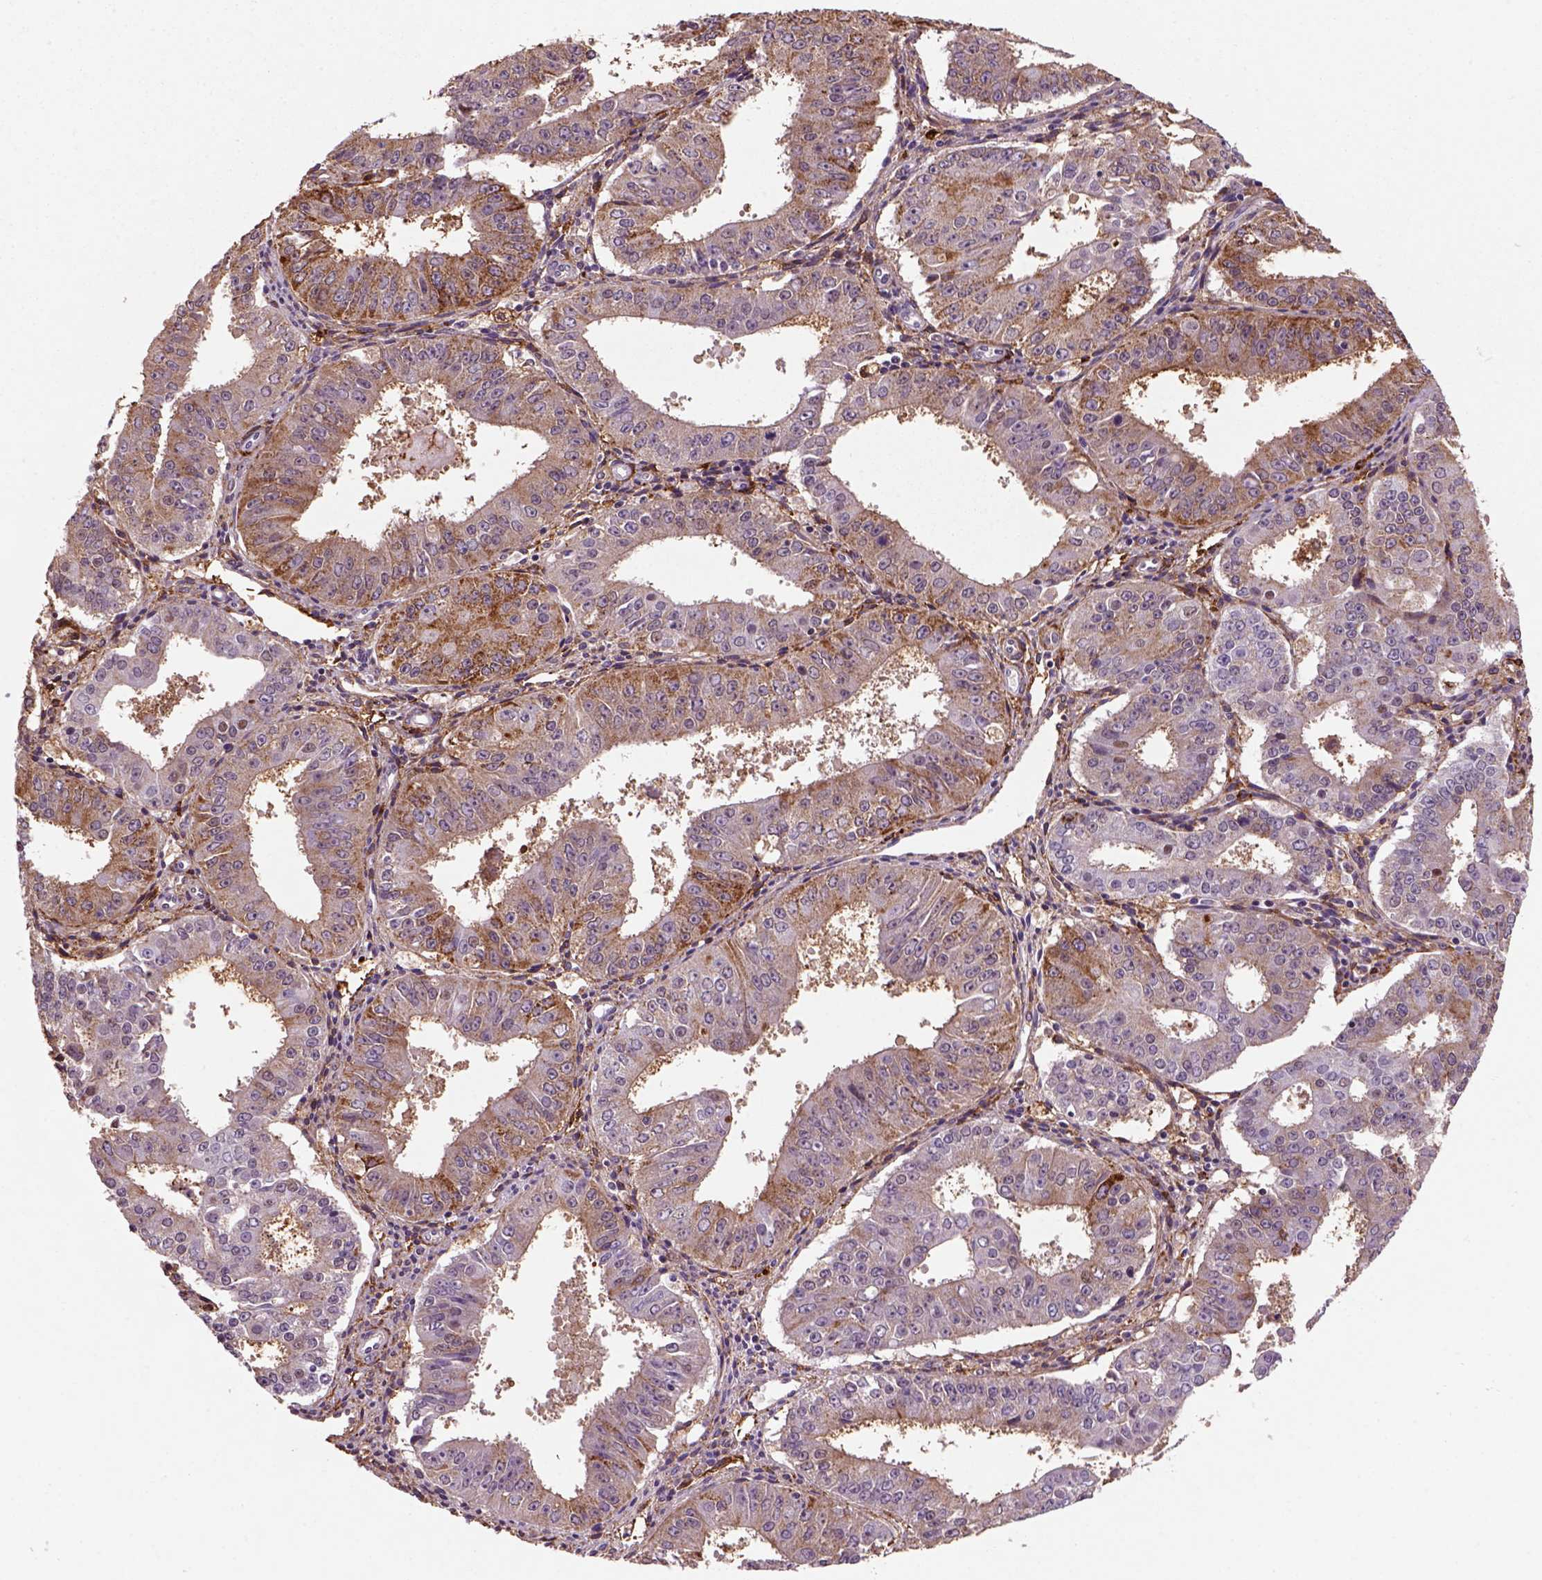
{"staining": {"intensity": "moderate", "quantity": "<25%", "location": "cytoplasmic/membranous"}, "tissue": "ovarian cancer", "cell_type": "Tumor cells", "image_type": "cancer", "snomed": [{"axis": "morphology", "description": "Carcinoma, endometroid"}, {"axis": "topography", "description": "Ovary"}], "caption": "Ovarian cancer was stained to show a protein in brown. There is low levels of moderate cytoplasmic/membranous expression in approximately <25% of tumor cells.", "gene": "MARCKS", "patient": {"sex": "female", "age": 42}}